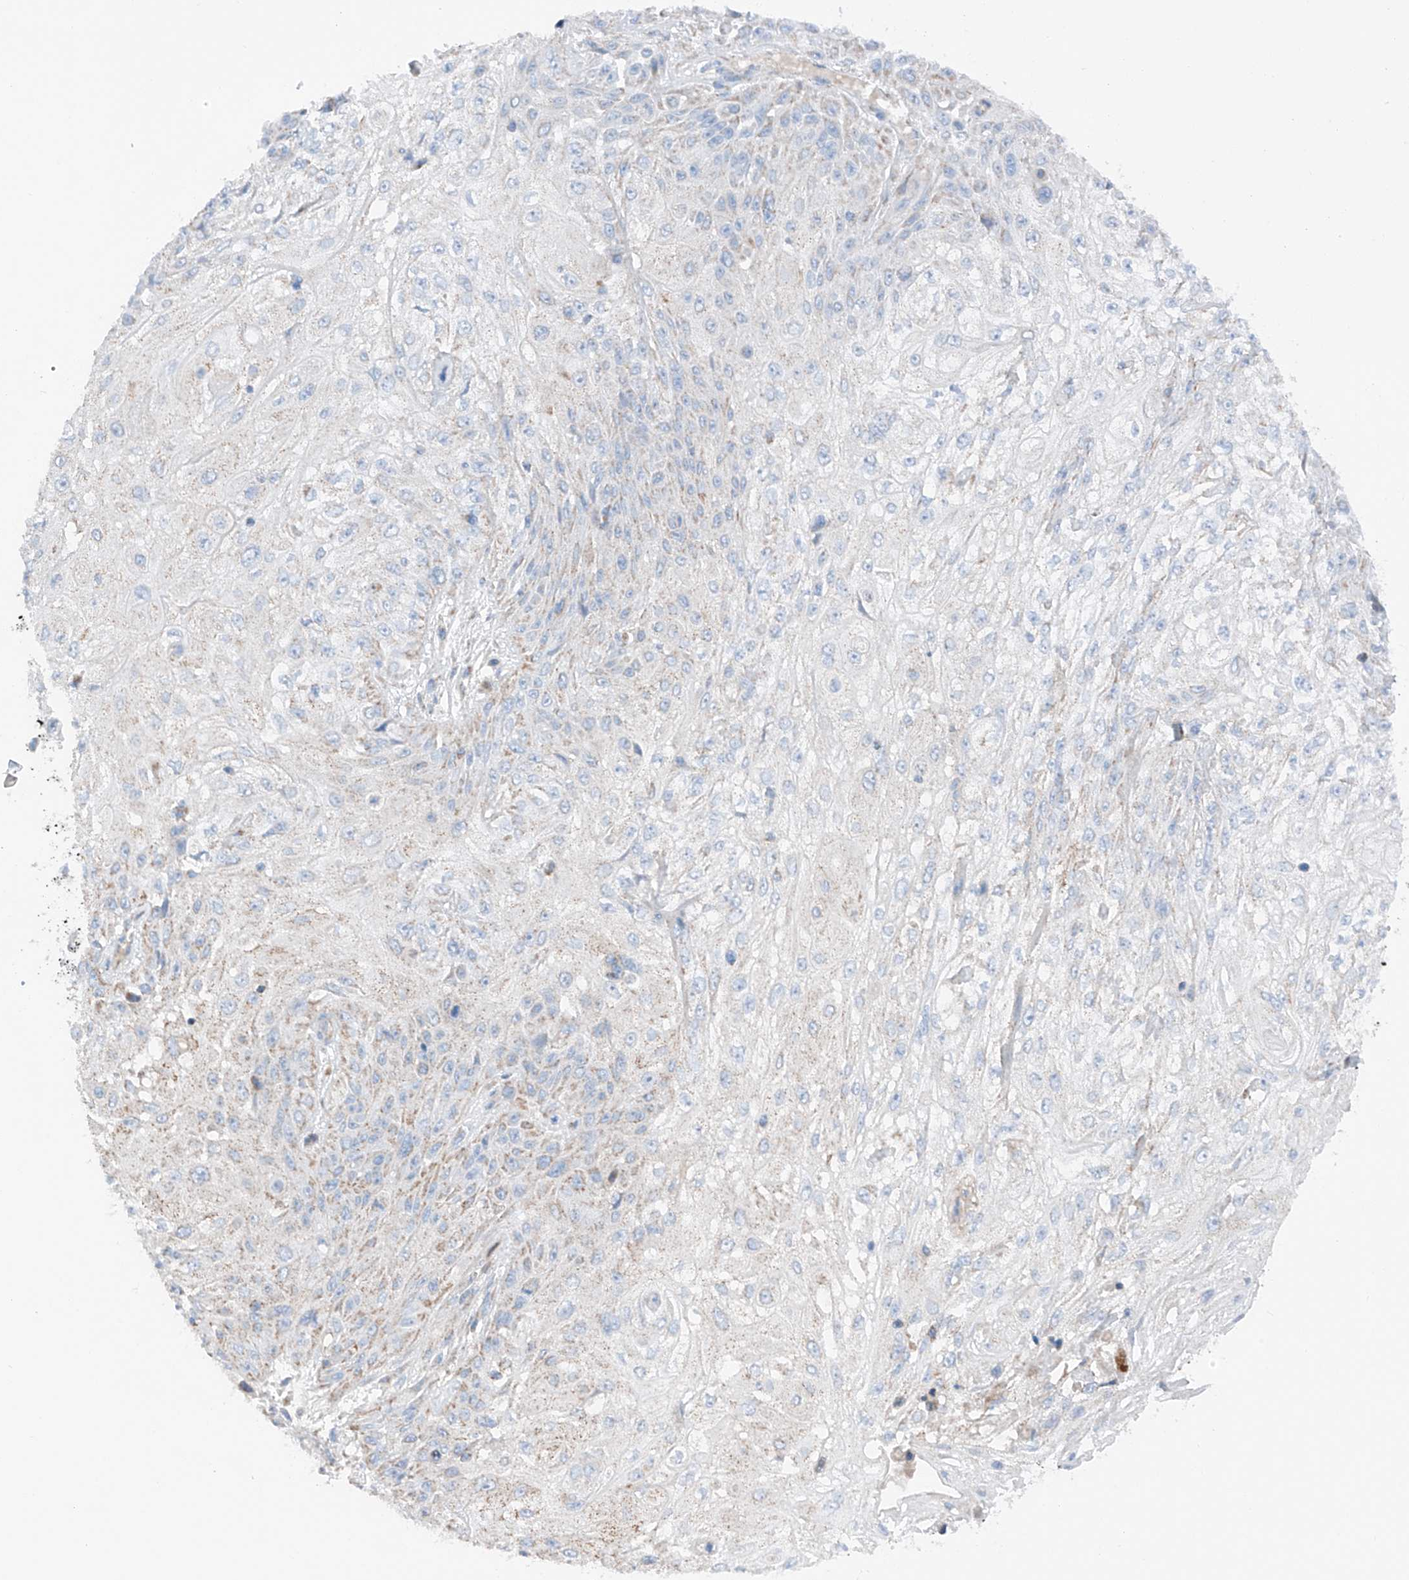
{"staining": {"intensity": "negative", "quantity": "none", "location": "none"}, "tissue": "skin cancer", "cell_type": "Tumor cells", "image_type": "cancer", "snomed": [{"axis": "morphology", "description": "Squamous cell carcinoma, NOS"}, {"axis": "morphology", "description": "Squamous cell carcinoma, metastatic, NOS"}, {"axis": "topography", "description": "Skin"}, {"axis": "topography", "description": "Lymph node"}], "caption": "Immunohistochemistry histopathology image of neoplastic tissue: human squamous cell carcinoma (skin) stained with DAB shows no significant protein expression in tumor cells. (Stains: DAB (3,3'-diaminobenzidine) immunohistochemistry (IHC) with hematoxylin counter stain, Microscopy: brightfield microscopy at high magnification).", "gene": "MRAP", "patient": {"sex": "male", "age": 75}}